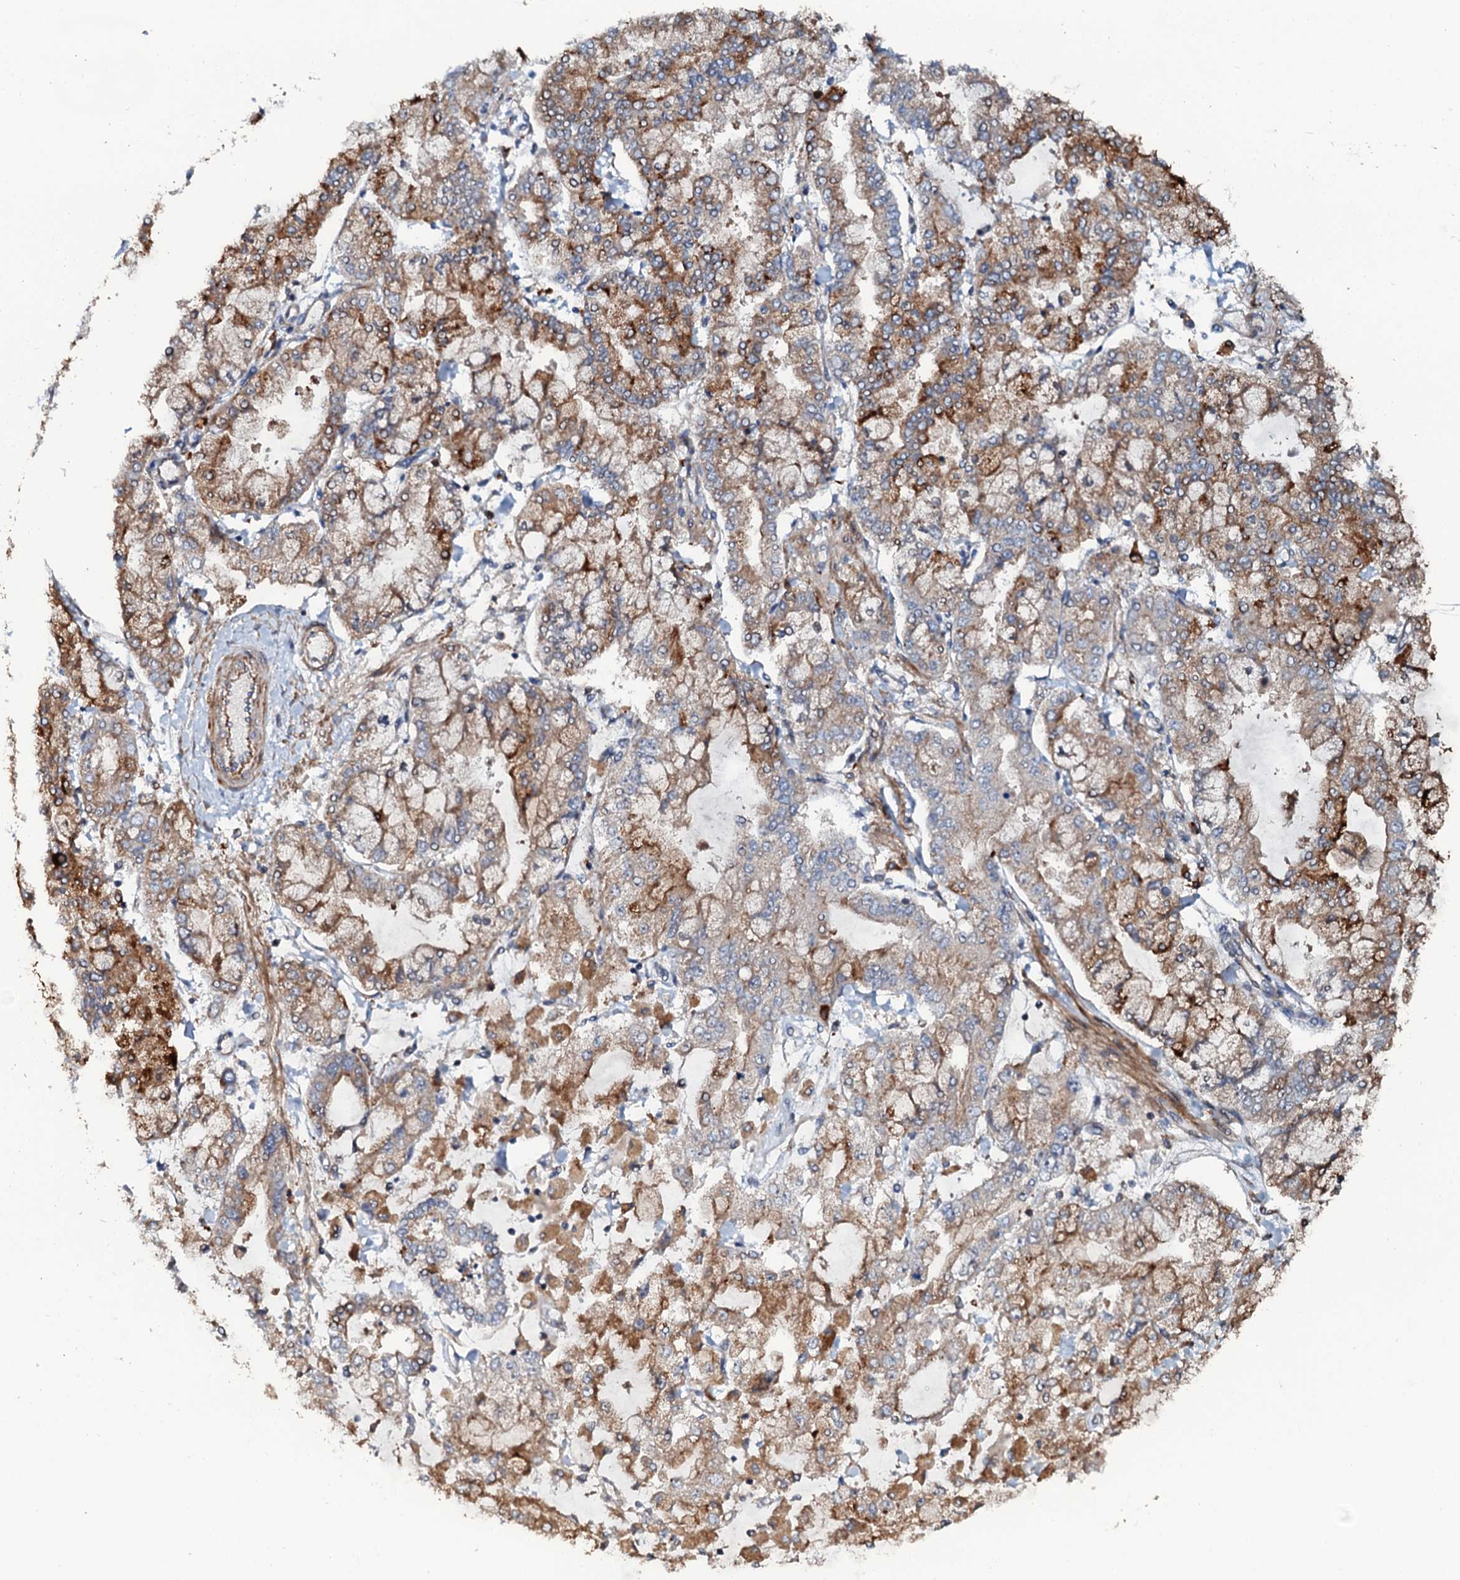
{"staining": {"intensity": "moderate", "quantity": ">75%", "location": "cytoplasmic/membranous"}, "tissue": "stomach cancer", "cell_type": "Tumor cells", "image_type": "cancer", "snomed": [{"axis": "morphology", "description": "Normal tissue, NOS"}, {"axis": "morphology", "description": "Adenocarcinoma, NOS"}, {"axis": "topography", "description": "Stomach, upper"}, {"axis": "topography", "description": "Stomach"}], "caption": "The immunohistochemical stain highlights moderate cytoplasmic/membranous positivity in tumor cells of stomach cancer tissue.", "gene": "VAMP8", "patient": {"sex": "male", "age": 76}}